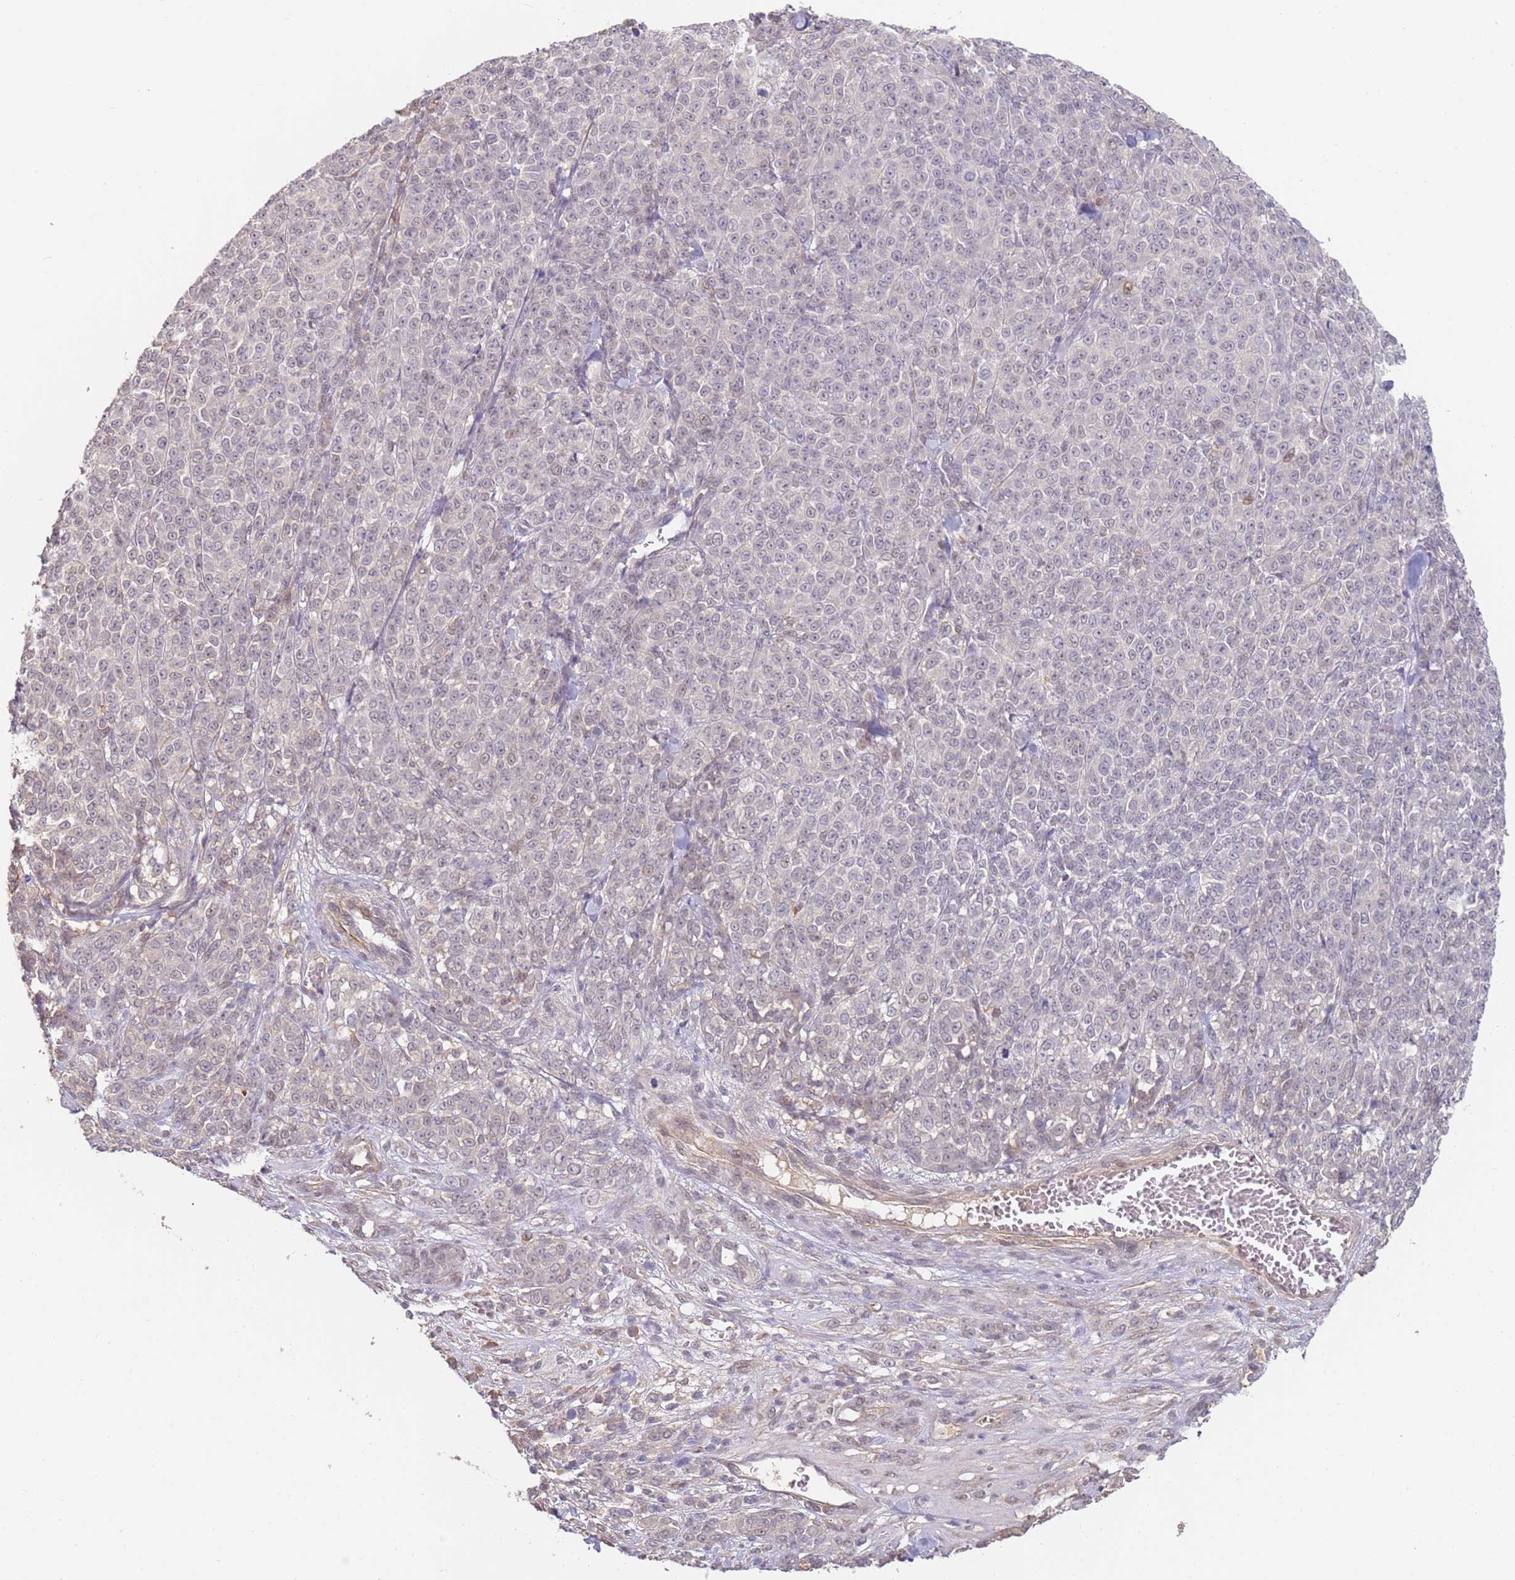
{"staining": {"intensity": "negative", "quantity": "none", "location": "none"}, "tissue": "melanoma", "cell_type": "Tumor cells", "image_type": "cancer", "snomed": [{"axis": "morphology", "description": "Normal tissue, NOS"}, {"axis": "morphology", "description": "Malignant melanoma, NOS"}, {"axis": "topography", "description": "Skin"}], "caption": "The micrograph shows no significant staining in tumor cells of malignant melanoma.", "gene": "WDR93", "patient": {"sex": "female", "age": 34}}